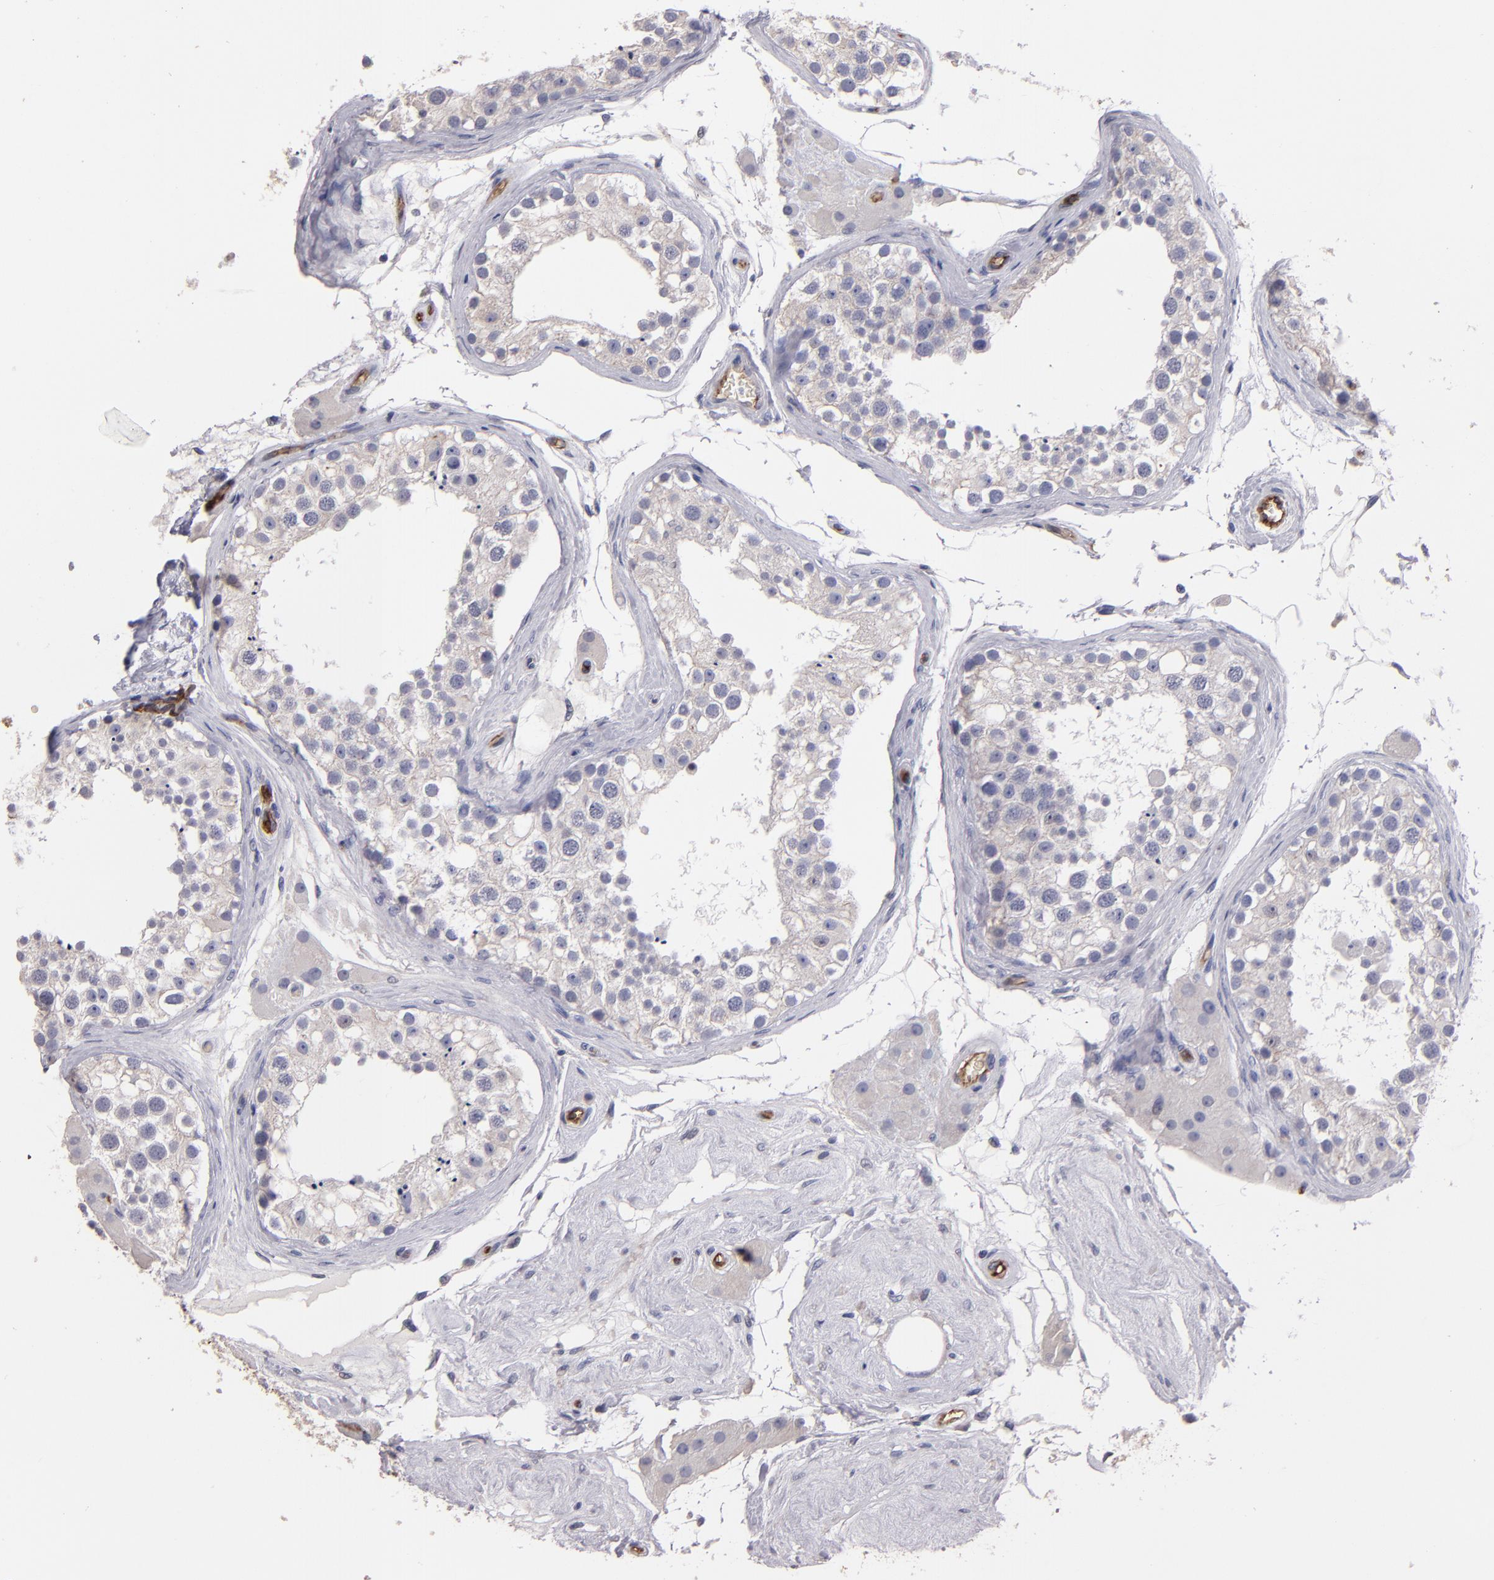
{"staining": {"intensity": "weak", "quantity": "<25%", "location": "cytoplasmic/membranous"}, "tissue": "testis", "cell_type": "Cells in seminiferous ducts", "image_type": "normal", "snomed": [{"axis": "morphology", "description": "Normal tissue, NOS"}, {"axis": "topography", "description": "Testis"}], "caption": "Testis stained for a protein using immunohistochemistry (IHC) reveals no expression cells in seminiferous ducts.", "gene": "CLDN5", "patient": {"sex": "male", "age": 68}}